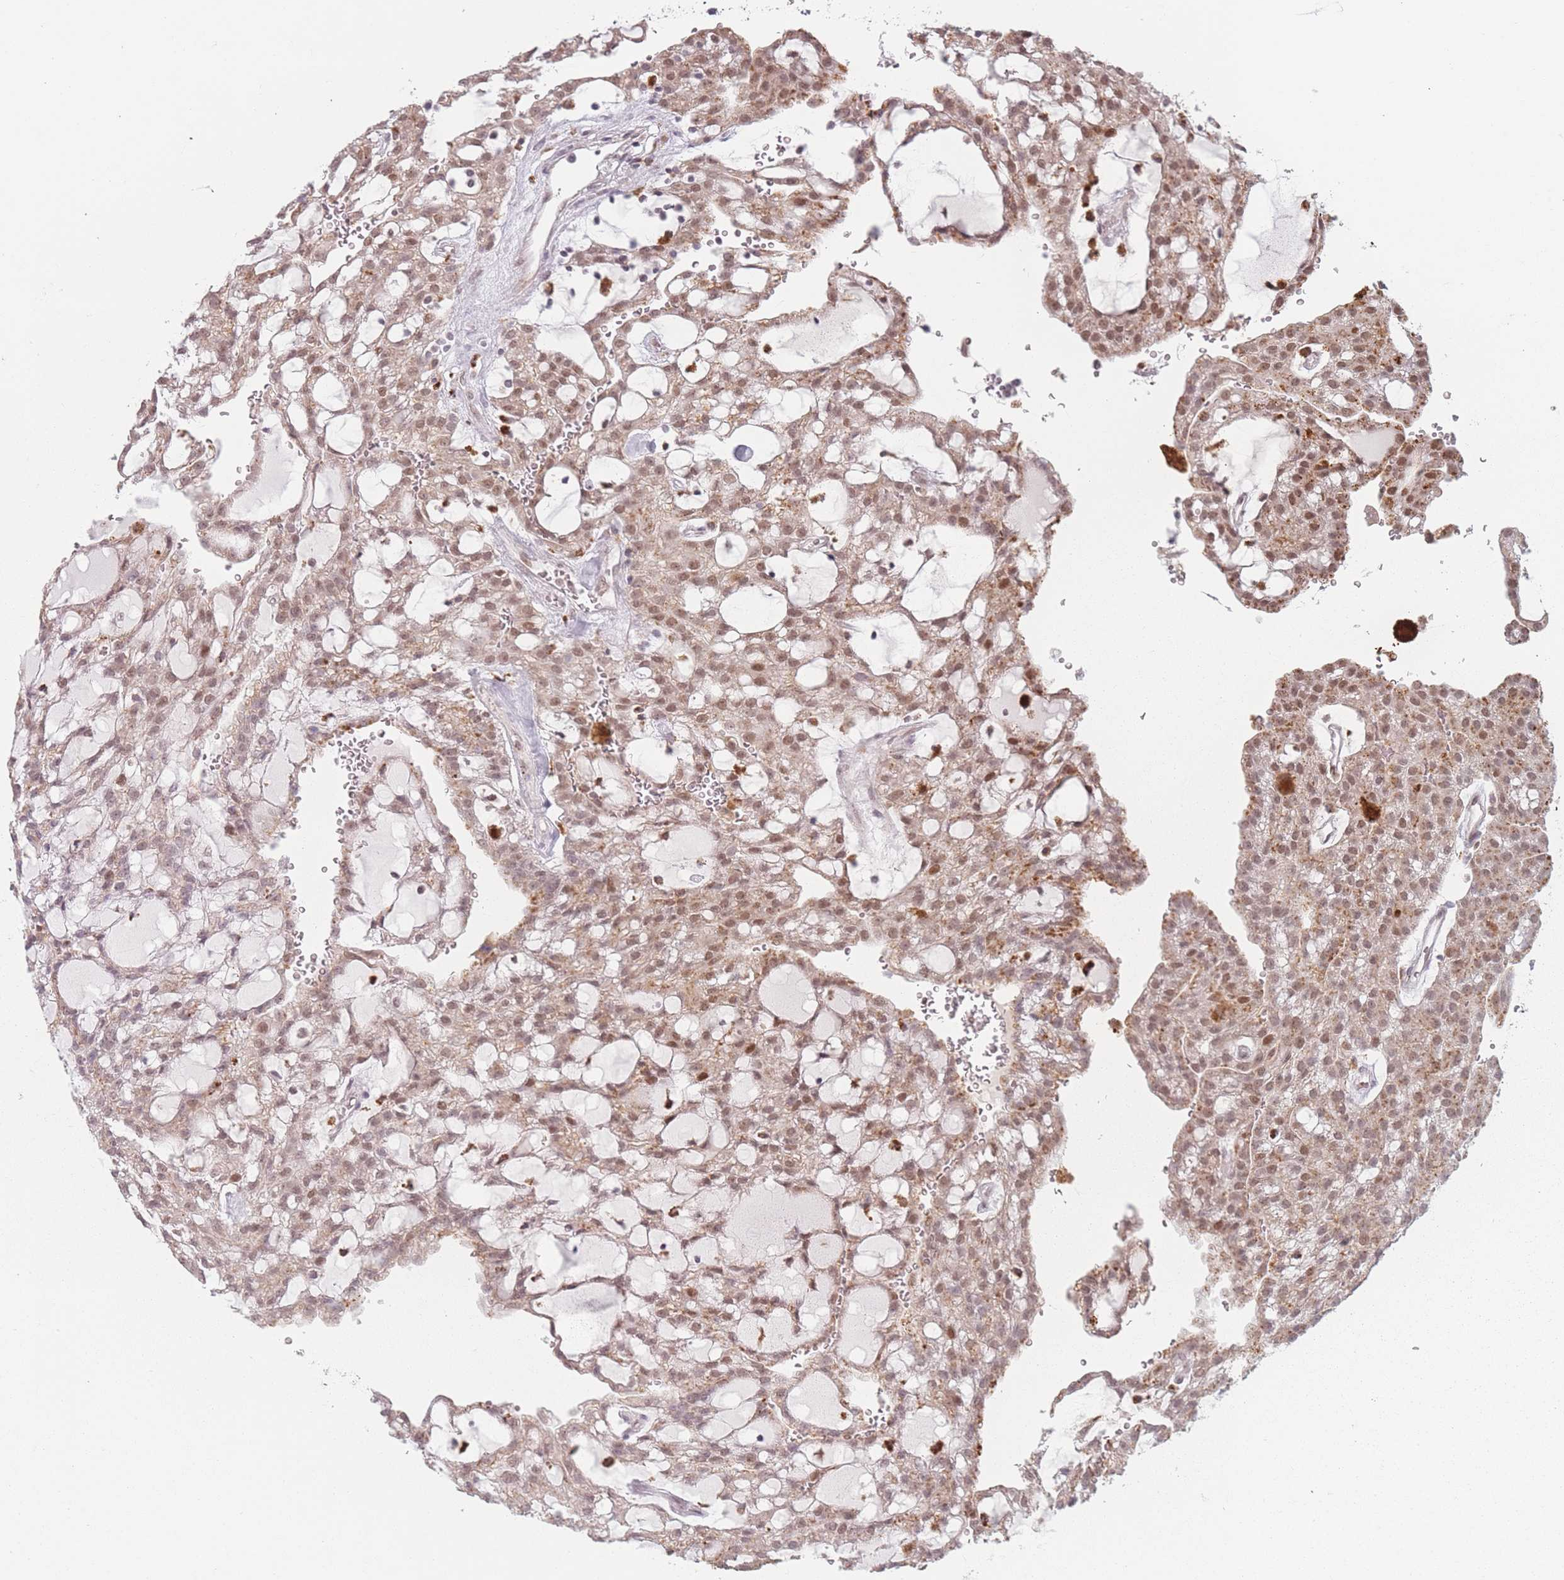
{"staining": {"intensity": "moderate", "quantity": "25%-75%", "location": "cytoplasmic/membranous,nuclear"}, "tissue": "renal cancer", "cell_type": "Tumor cells", "image_type": "cancer", "snomed": [{"axis": "morphology", "description": "Adenocarcinoma, NOS"}, {"axis": "topography", "description": "Kidney"}], "caption": "Immunohistochemistry (IHC) micrograph of human adenocarcinoma (renal) stained for a protein (brown), which shows medium levels of moderate cytoplasmic/membranous and nuclear positivity in approximately 25%-75% of tumor cells.", "gene": "OR10C1", "patient": {"sex": "male", "age": 63}}